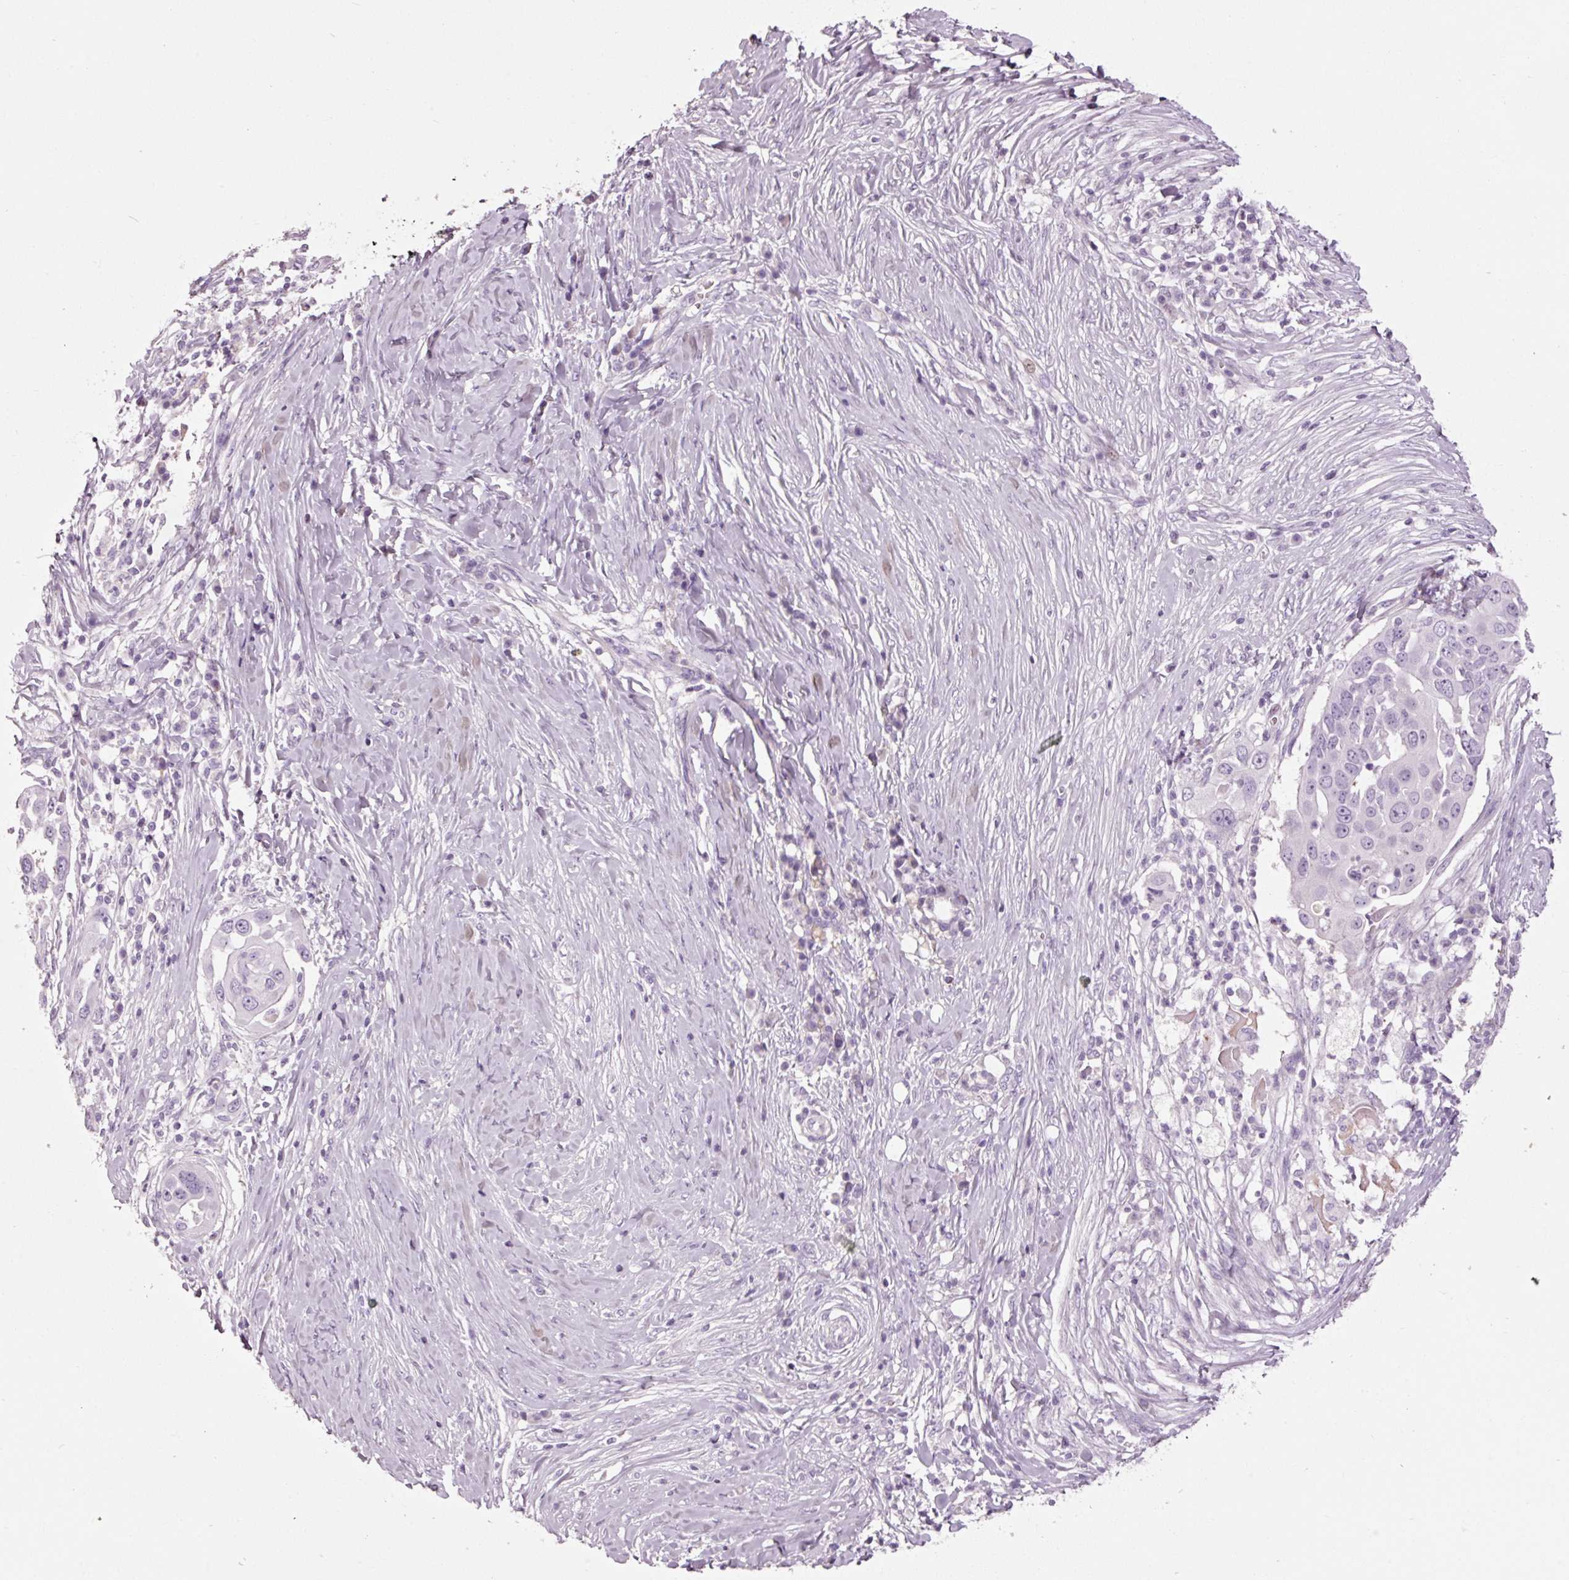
{"staining": {"intensity": "negative", "quantity": "none", "location": "none"}, "tissue": "skin cancer", "cell_type": "Tumor cells", "image_type": "cancer", "snomed": [{"axis": "morphology", "description": "Squamous cell carcinoma, NOS"}, {"axis": "topography", "description": "Skin"}], "caption": "The histopathology image shows no significant staining in tumor cells of skin squamous cell carcinoma. (DAB immunohistochemistry (IHC) visualized using brightfield microscopy, high magnification).", "gene": "MUC5AC", "patient": {"sex": "female", "age": 44}}